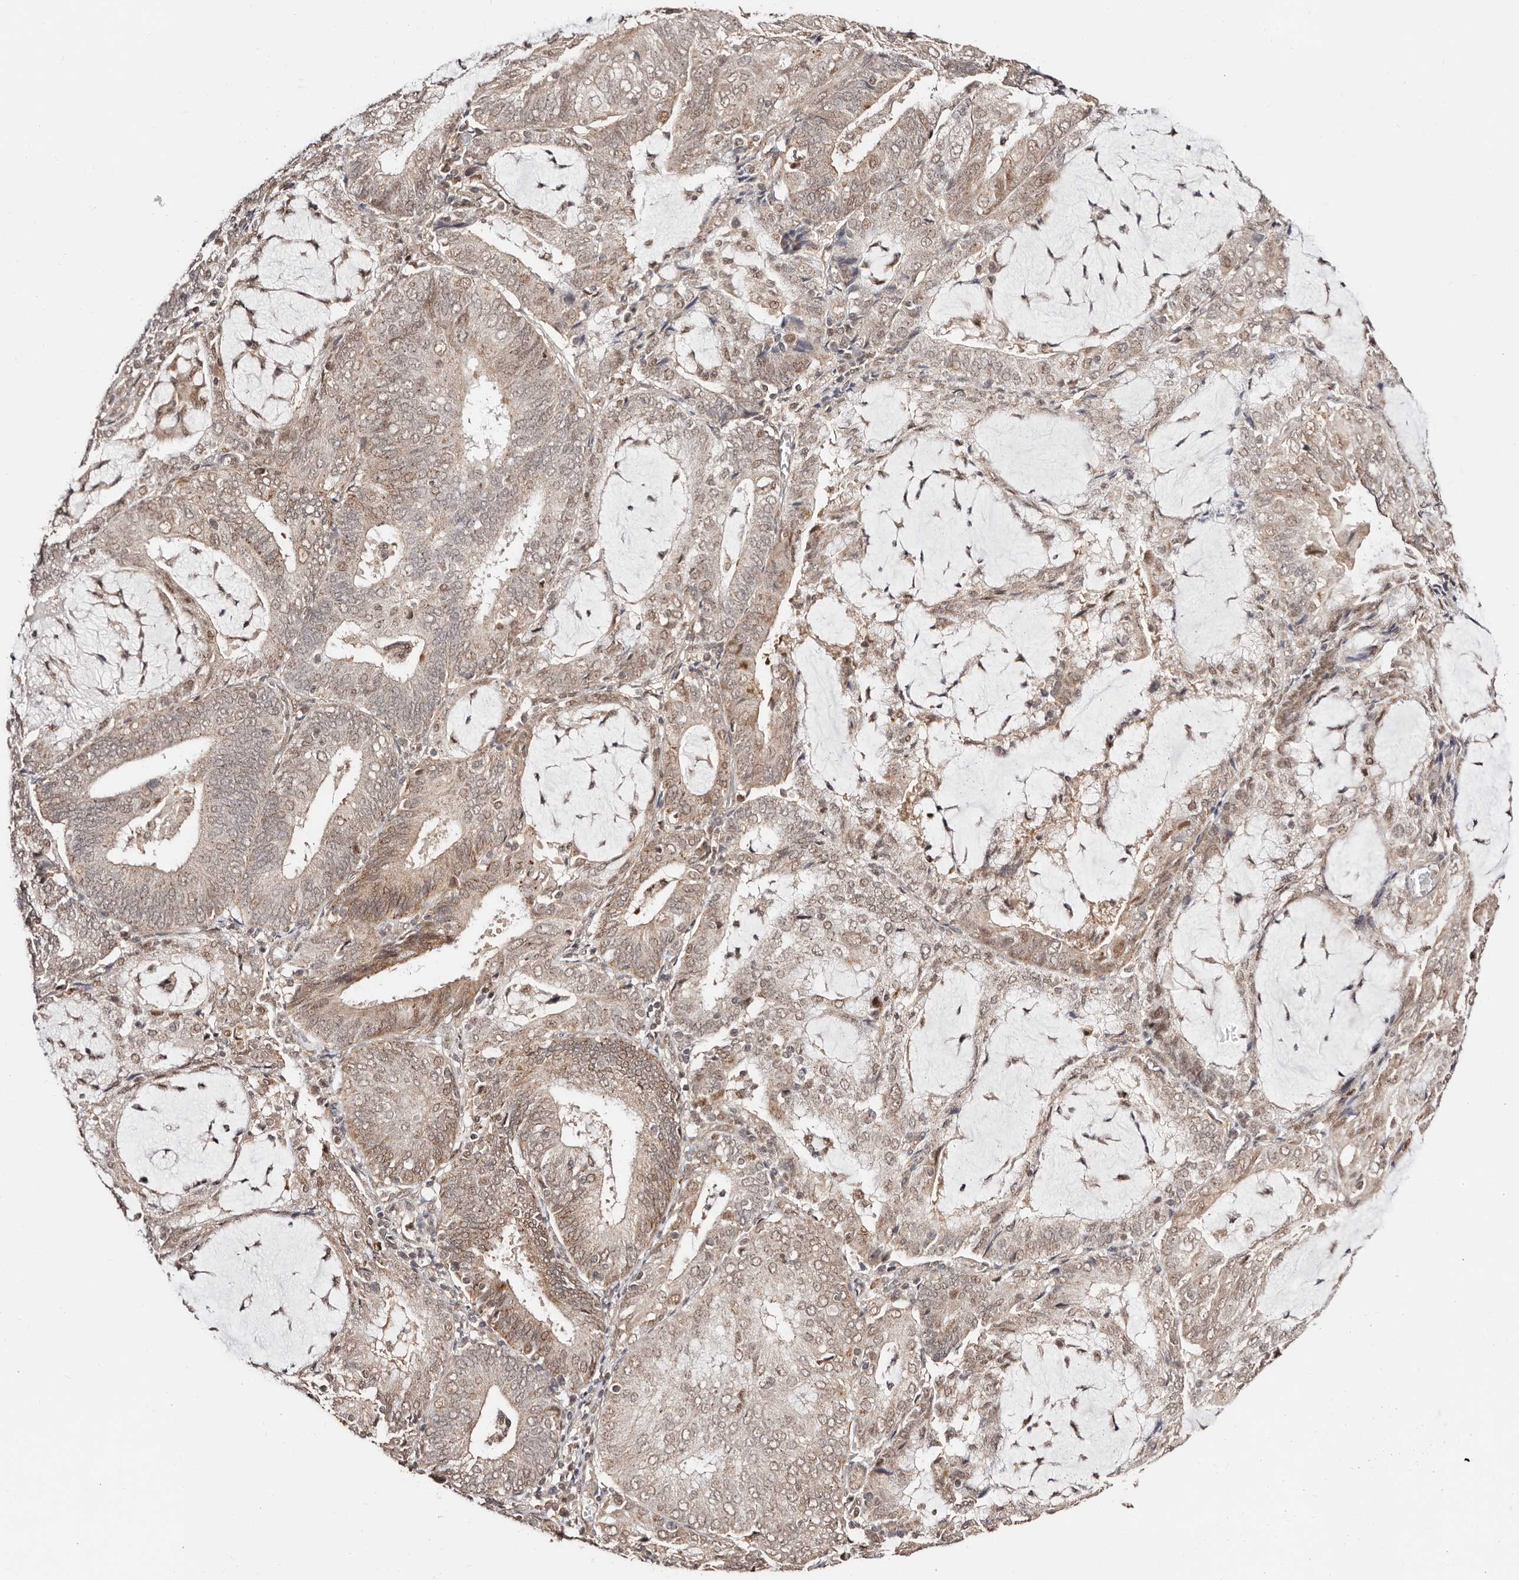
{"staining": {"intensity": "weak", "quantity": ">75%", "location": "cytoplasmic/membranous,nuclear"}, "tissue": "endometrial cancer", "cell_type": "Tumor cells", "image_type": "cancer", "snomed": [{"axis": "morphology", "description": "Adenocarcinoma, NOS"}, {"axis": "topography", "description": "Endometrium"}], "caption": "Immunohistochemistry (DAB) staining of endometrial cancer displays weak cytoplasmic/membranous and nuclear protein positivity in about >75% of tumor cells. The staining was performed using DAB (3,3'-diaminobenzidine), with brown indicating positive protein expression. Nuclei are stained blue with hematoxylin.", "gene": "CTNNBL1", "patient": {"sex": "female", "age": 81}}